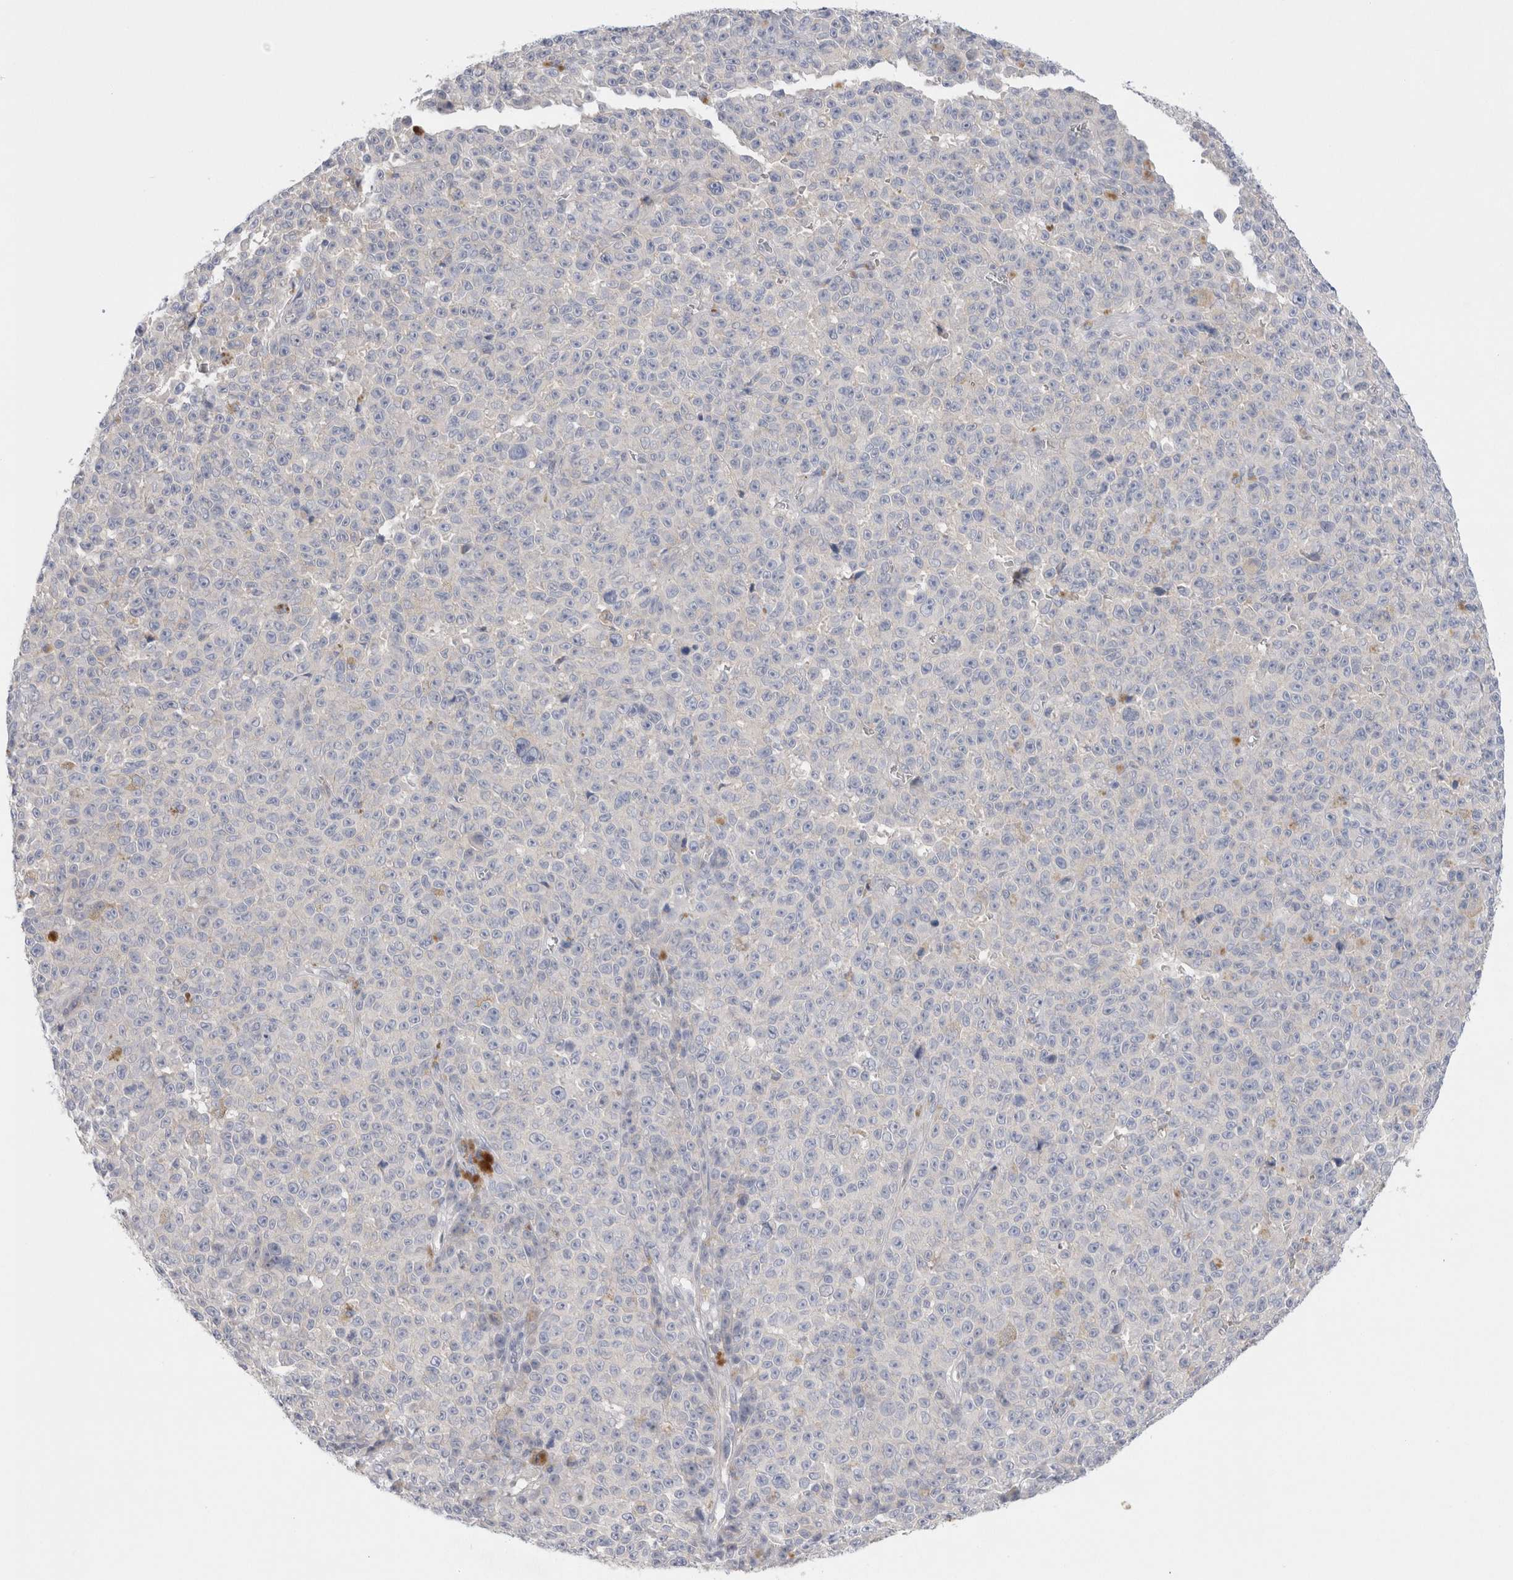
{"staining": {"intensity": "negative", "quantity": "none", "location": "none"}, "tissue": "melanoma", "cell_type": "Tumor cells", "image_type": "cancer", "snomed": [{"axis": "morphology", "description": "Malignant melanoma, NOS"}, {"axis": "topography", "description": "Skin"}], "caption": "This is an immunohistochemistry image of melanoma. There is no staining in tumor cells.", "gene": "WIPF2", "patient": {"sex": "female", "age": 82}}